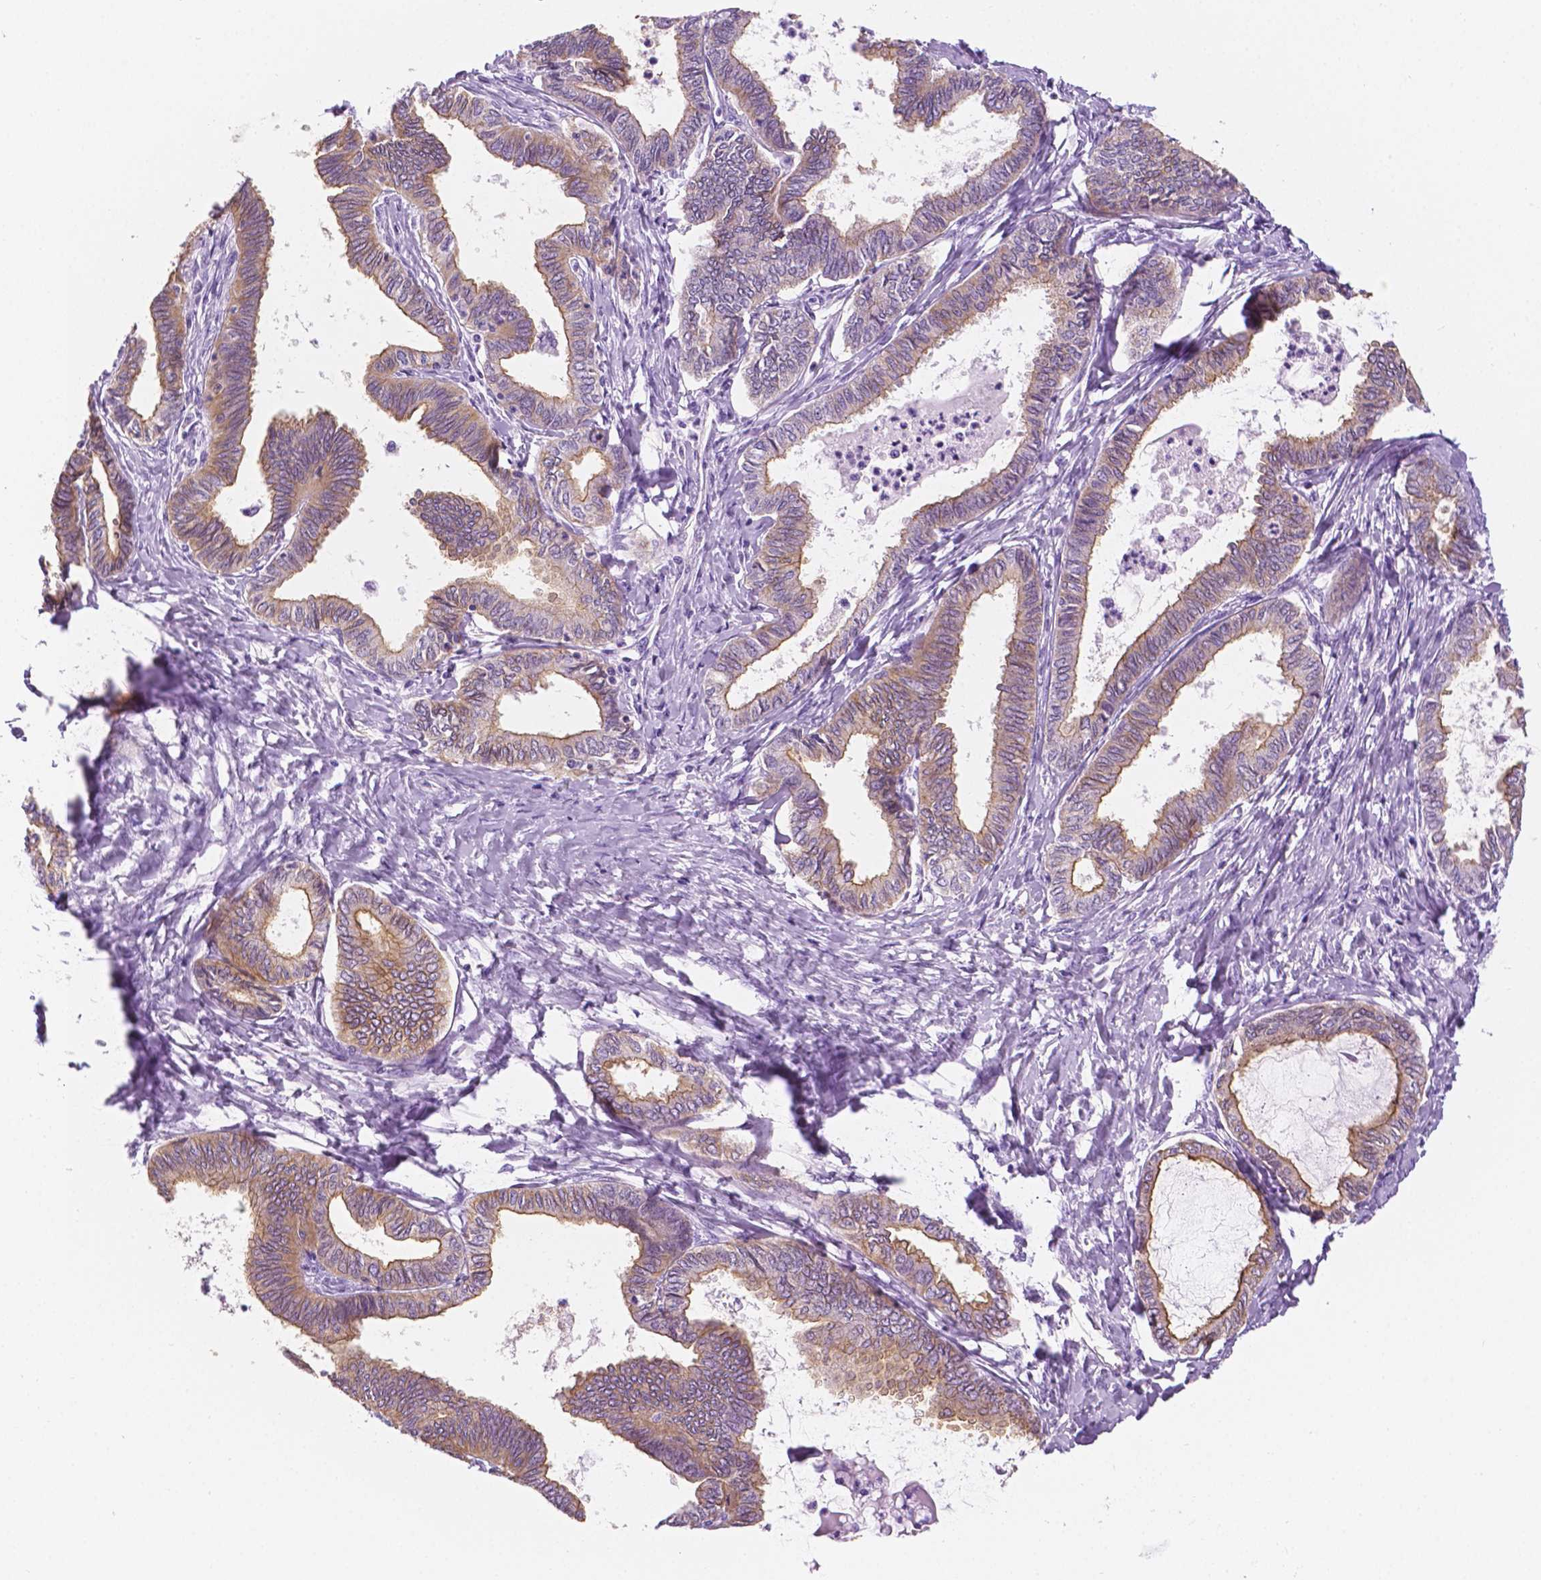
{"staining": {"intensity": "moderate", "quantity": "25%-75%", "location": "cytoplasmic/membranous"}, "tissue": "ovarian cancer", "cell_type": "Tumor cells", "image_type": "cancer", "snomed": [{"axis": "morphology", "description": "Carcinoma, endometroid"}, {"axis": "topography", "description": "Ovary"}], "caption": "Ovarian cancer was stained to show a protein in brown. There is medium levels of moderate cytoplasmic/membranous expression in approximately 25%-75% of tumor cells.", "gene": "PPL", "patient": {"sex": "female", "age": 70}}